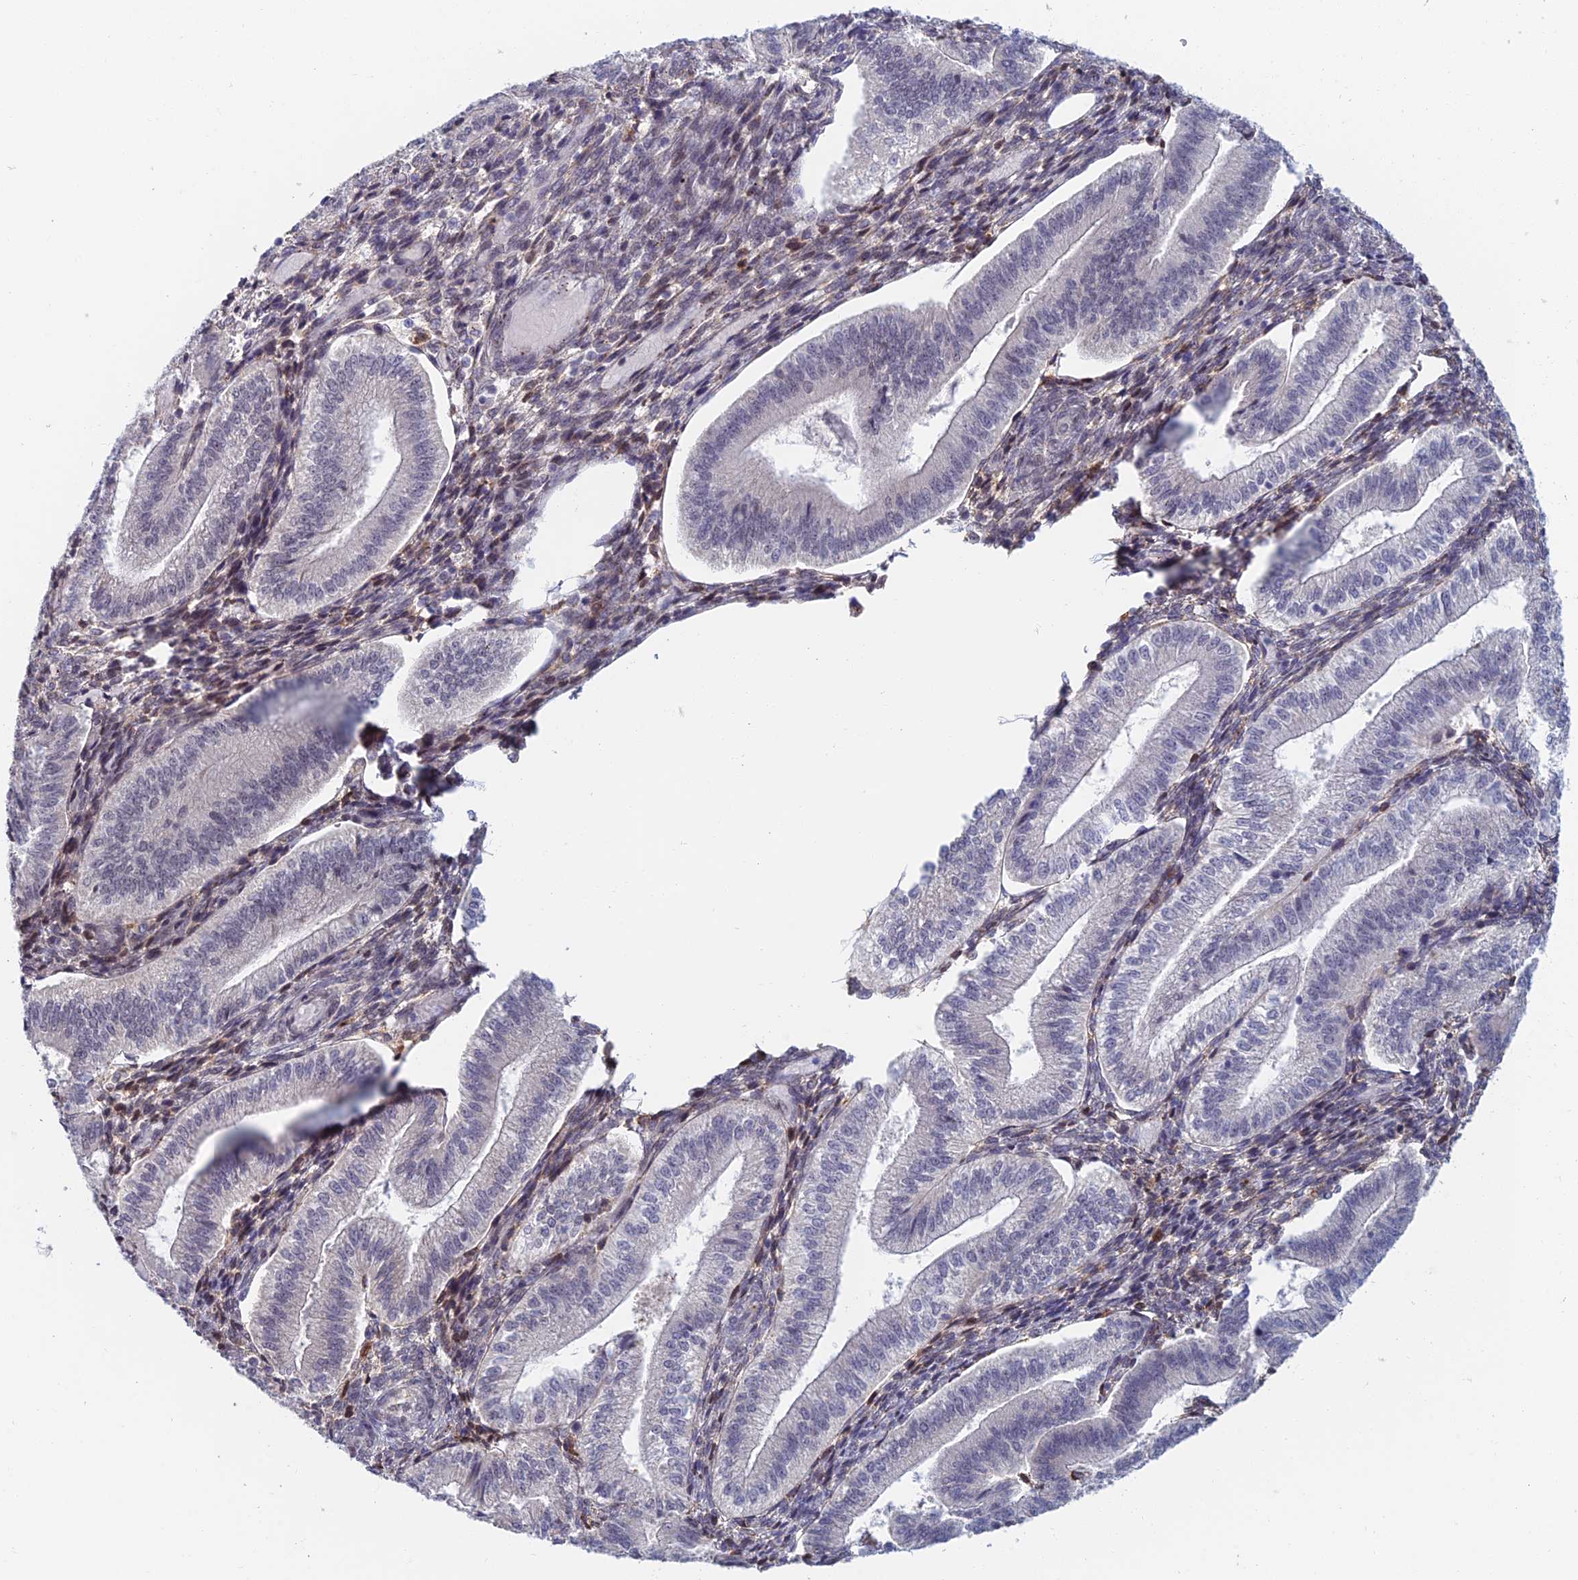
{"staining": {"intensity": "weak", "quantity": "<25%", "location": "nuclear"}, "tissue": "endometrium", "cell_type": "Cells in endometrial stroma", "image_type": "normal", "snomed": [{"axis": "morphology", "description": "Normal tissue, NOS"}, {"axis": "topography", "description": "Endometrium"}], "caption": "A histopathology image of human endometrium is negative for staining in cells in endometrial stroma. (Brightfield microscopy of DAB immunohistochemistry (IHC) at high magnification).", "gene": "ZUP1", "patient": {"sex": "female", "age": 34}}